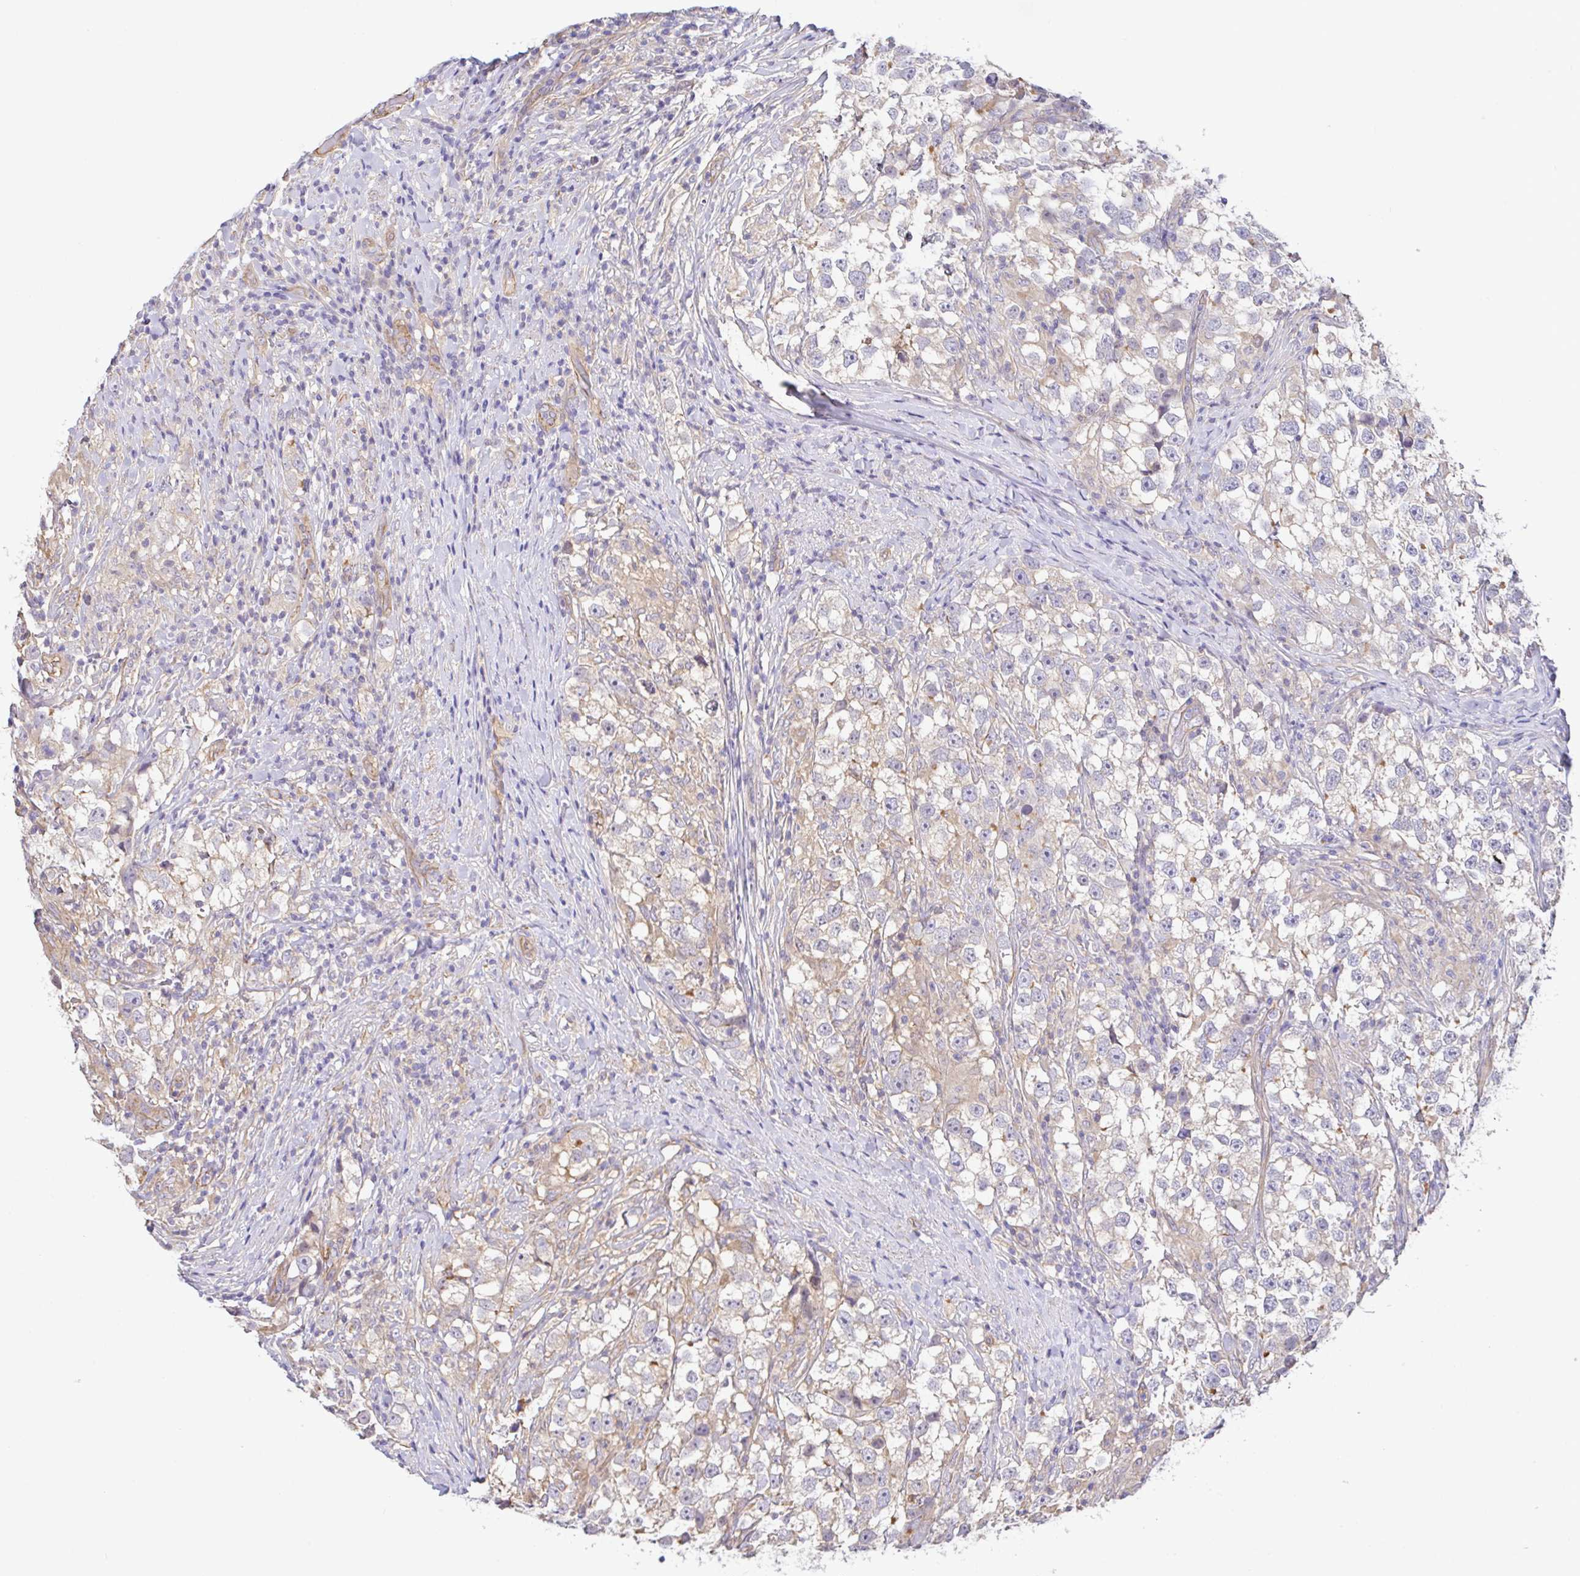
{"staining": {"intensity": "negative", "quantity": "none", "location": "none"}, "tissue": "testis cancer", "cell_type": "Tumor cells", "image_type": "cancer", "snomed": [{"axis": "morphology", "description": "Seminoma, NOS"}, {"axis": "topography", "description": "Testis"}], "caption": "Immunohistochemistry of human seminoma (testis) demonstrates no staining in tumor cells. Nuclei are stained in blue.", "gene": "PLCD4", "patient": {"sex": "male", "age": 46}}